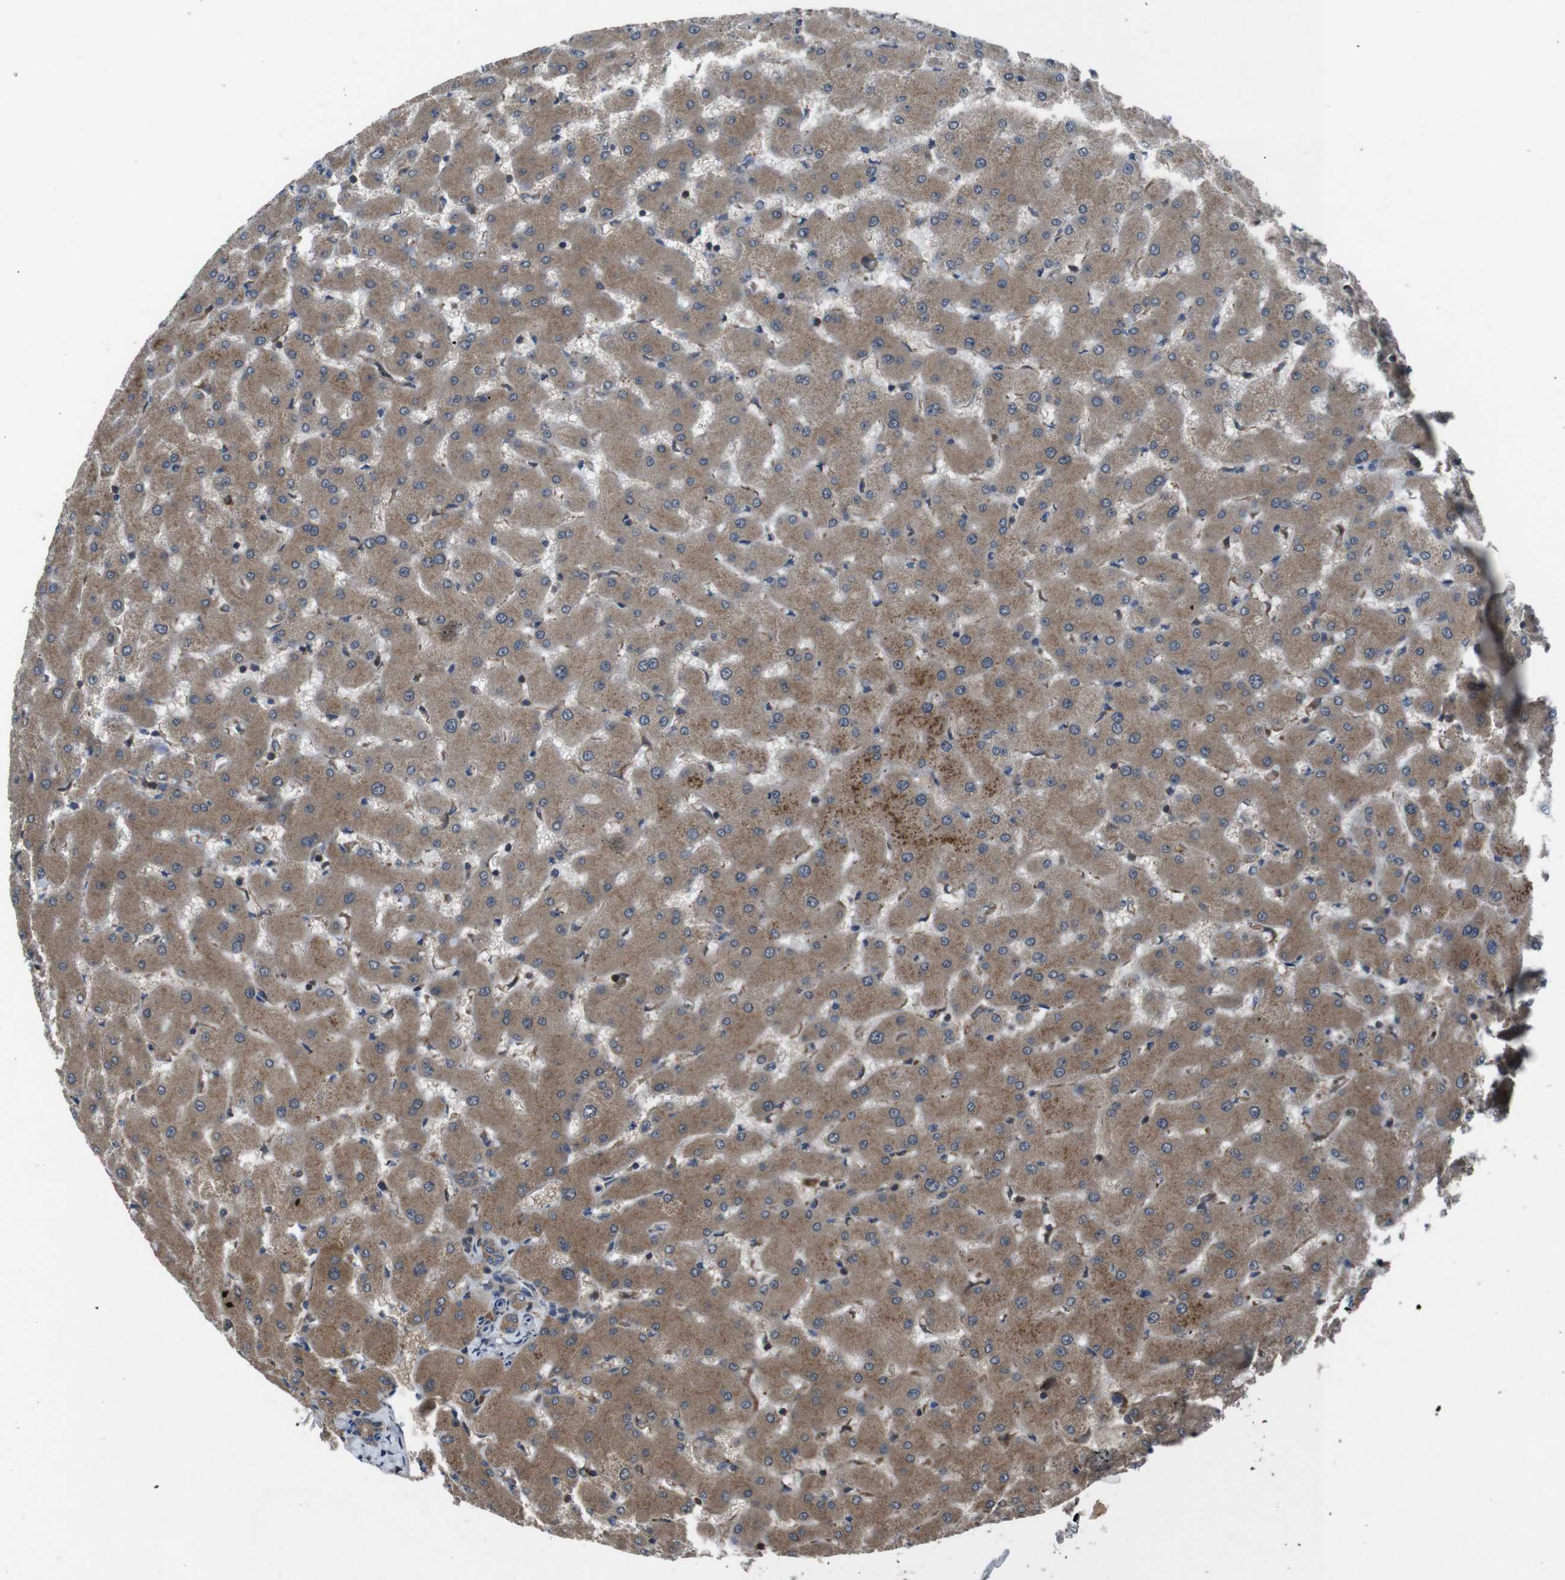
{"staining": {"intensity": "moderate", "quantity": ">75%", "location": "cytoplasmic/membranous"}, "tissue": "liver", "cell_type": "Cholangiocytes", "image_type": "normal", "snomed": [{"axis": "morphology", "description": "Normal tissue, NOS"}, {"axis": "topography", "description": "Liver"}], "caption": "Immunohistochemistry photomicrograph of normal liver: human liver stained using IHC displays medium levels of moderate protein expression localized specifically in the cytoplasmic/membranous of cholangiocytes, appearing as a cytoplasmic/membranous brown color.", "gene": "SLC22A23", "patient": {"sex": "female", "age": 63}}